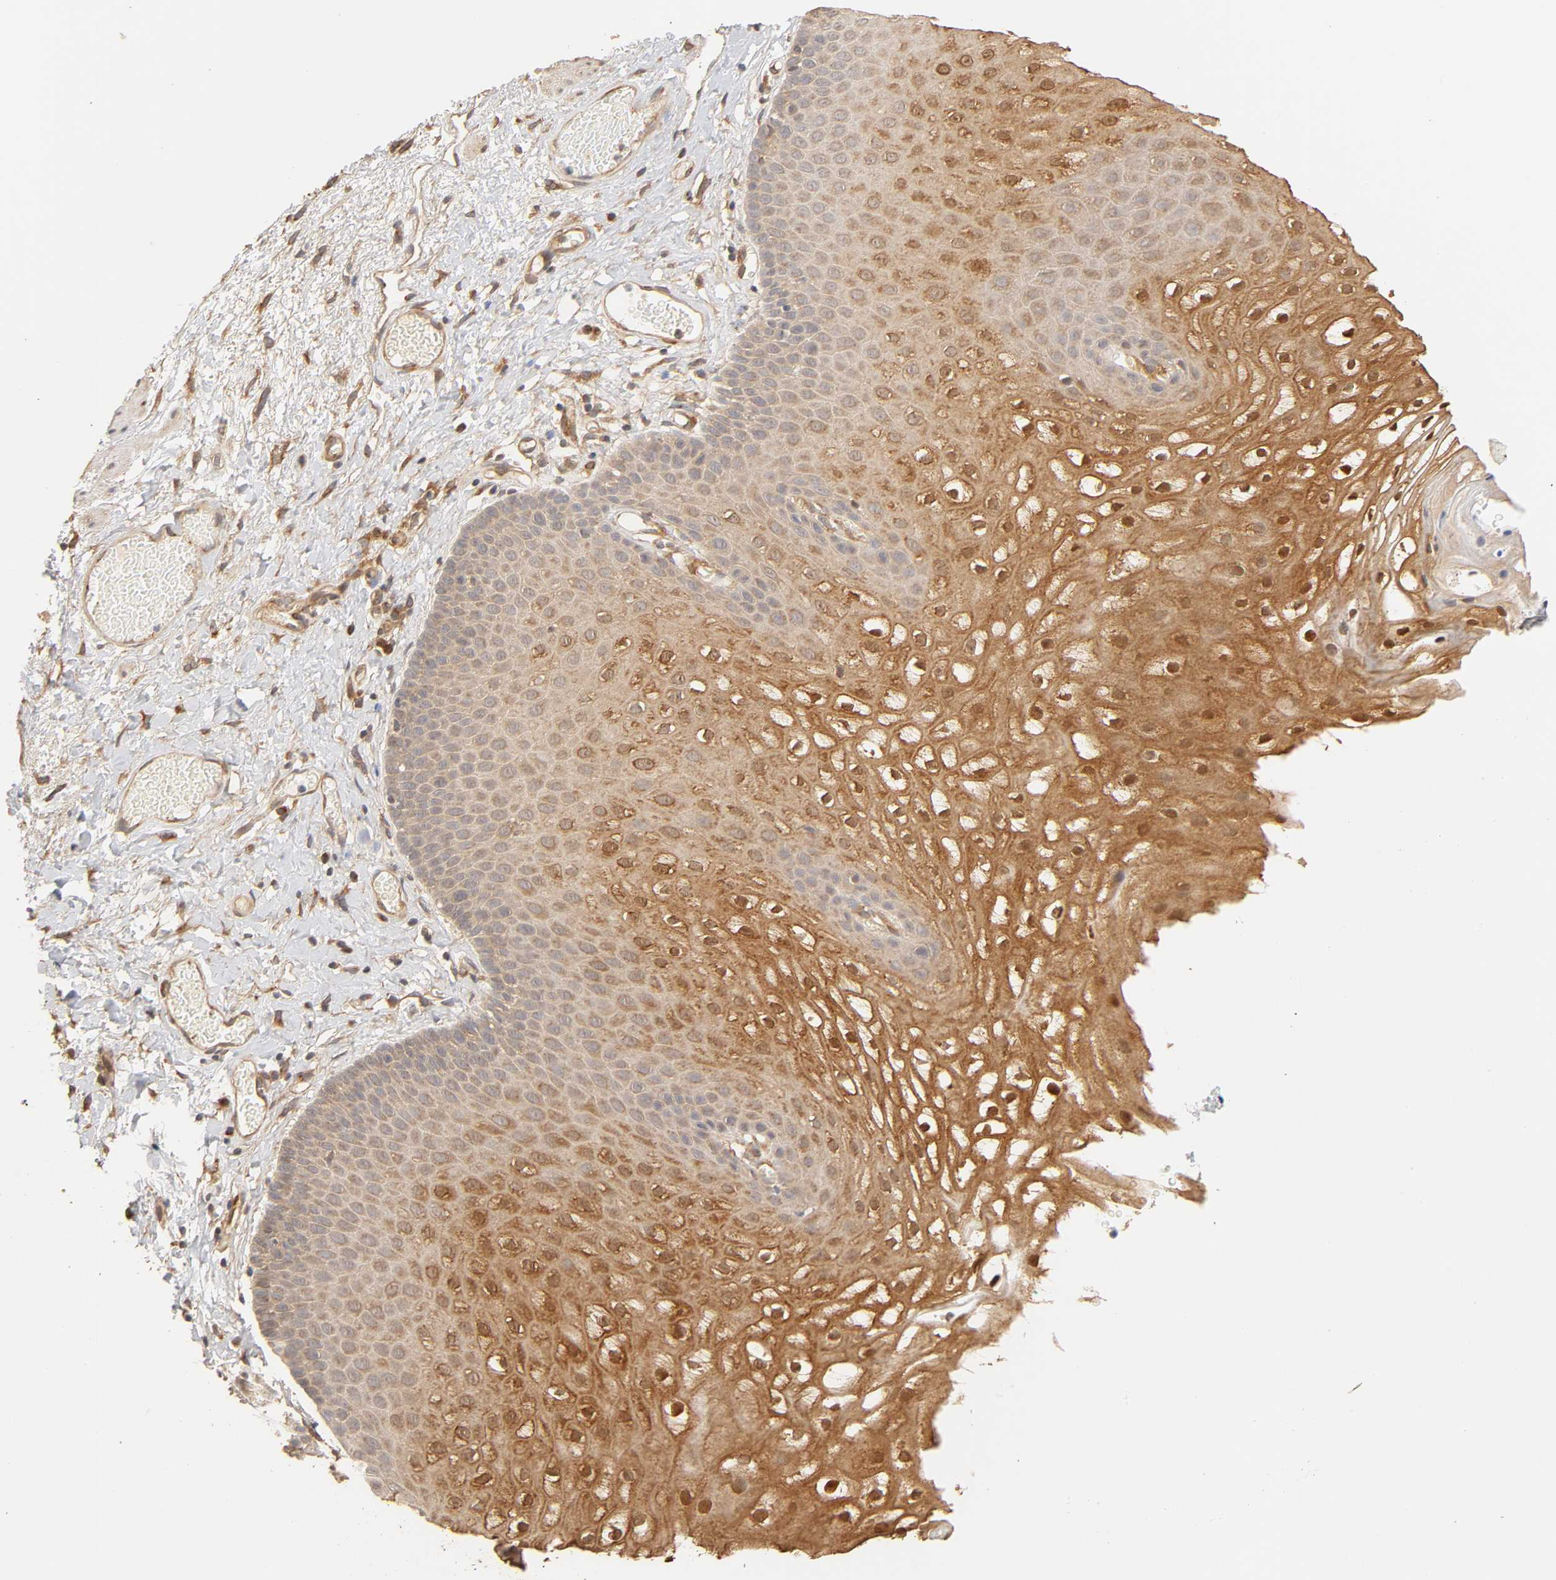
{"staining": {"intensity": "strong", "quantity": ">75%", "location": "cytoplasmic/membranous"}, "tissue": "skin", "cell_type": "Epidermal cells", "image_type": "normal", "snomed": [{"axis": "morphology", "description": "Normal tissue, NOS"}, {"axis": "morphology", "description": "Hemorrhoids"}, {"axis": "morphology", "description": "Inflammation, NOS"}, {"axis": "topography", "description": "Anal"}], "caption": "Unremarkable skin reveals strong cytoplasmic/membranous staining in about >75% of epidermal cells.", "gene": "EPS8", "patient": {"sex": "male", "age": 60}}